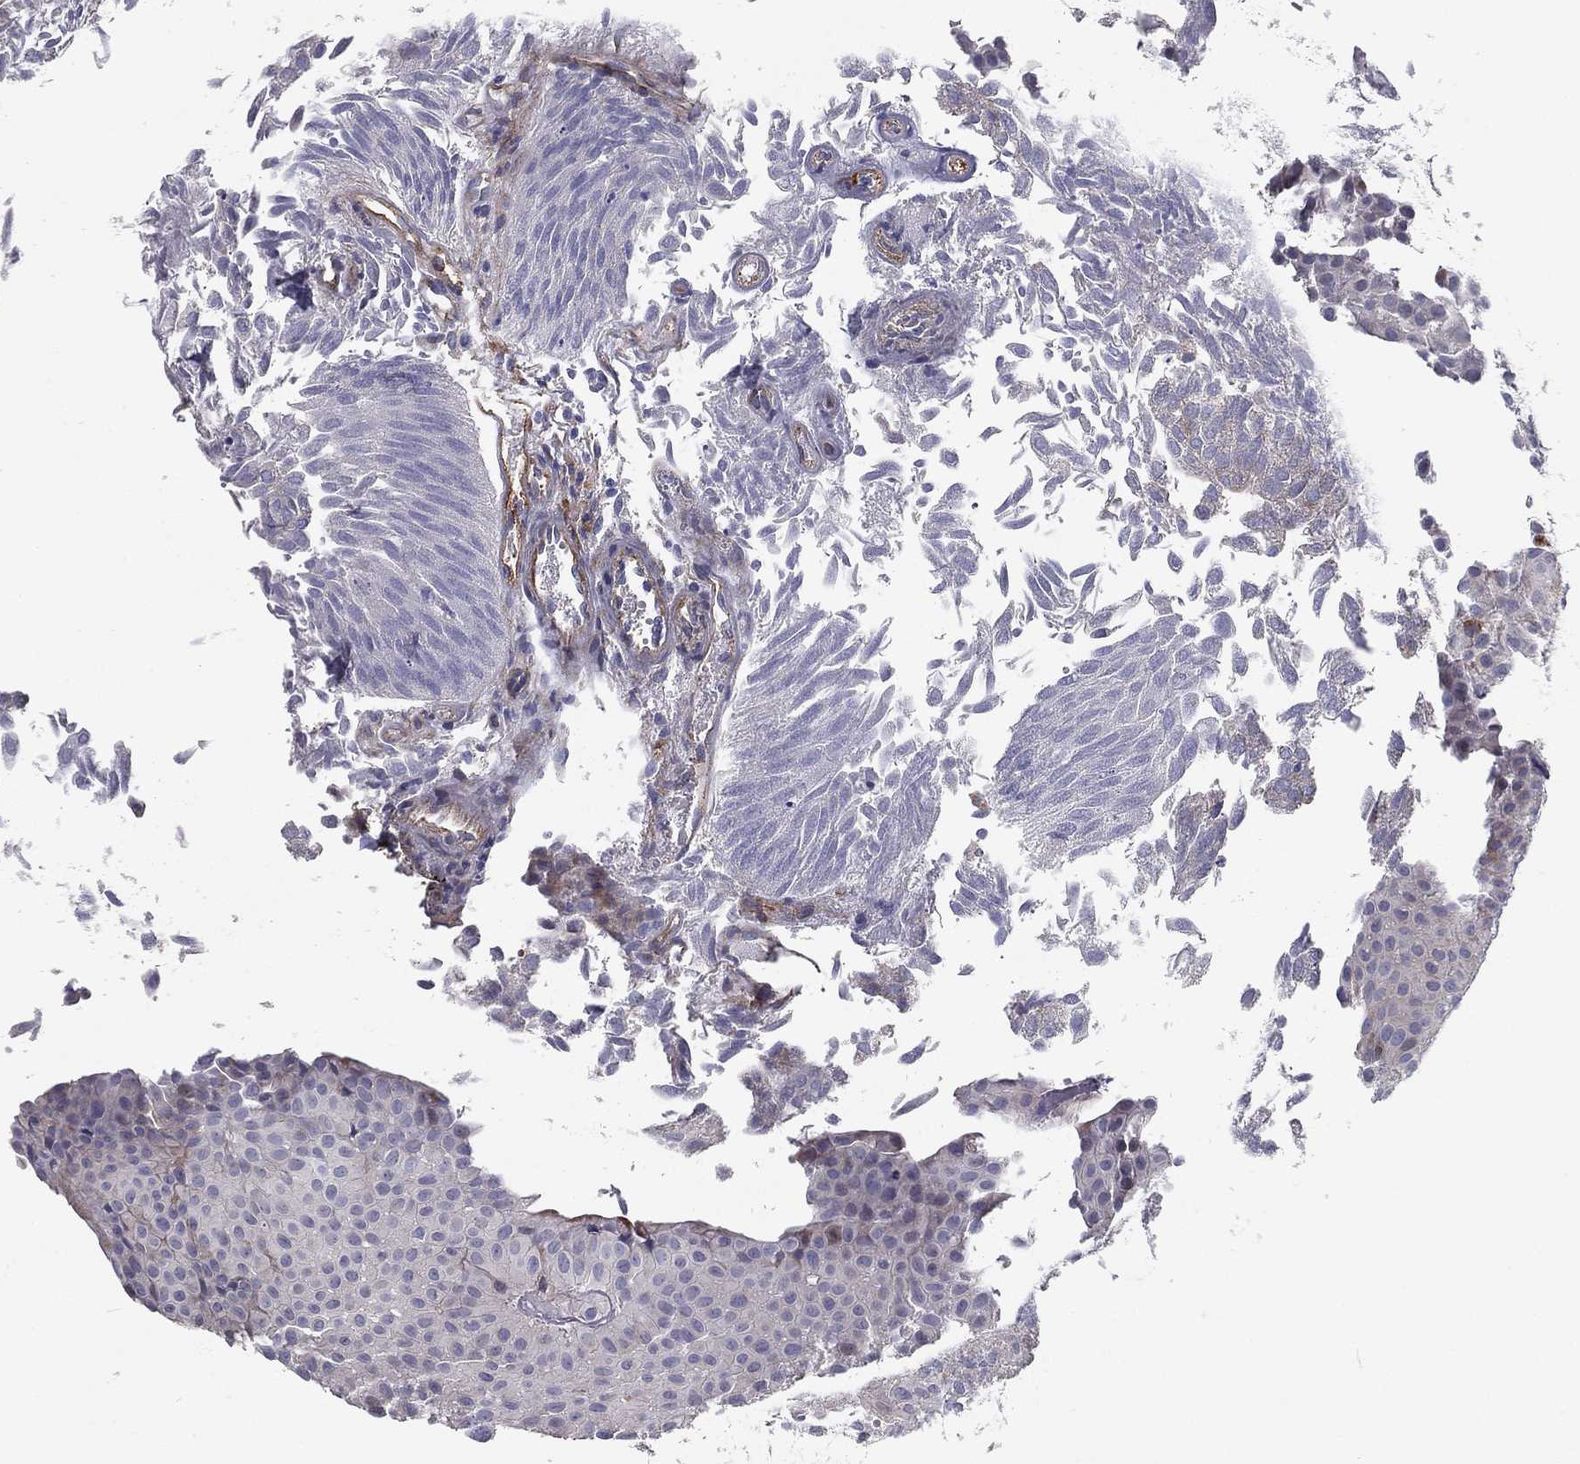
{"staining": {"intensity": "negative", "quantity": "none", "location": "none"}, "tissue": "urothelial cancer", "cell_type": "Tumor cells", "image_type": "cancer", "snomed": [{"axis": "morphology", "description": "Urothelial carcinoma, Low grade"}, {"axis": "topography", "description": "Urinary bladder"}], "caption": "A histopathology image of urothelial carcinoma (low-grade) stained for a protein reveals no brown staining in tumor cells.", "gene": "CLSTN1", "patient": {"sex": "male", "age": 64}}